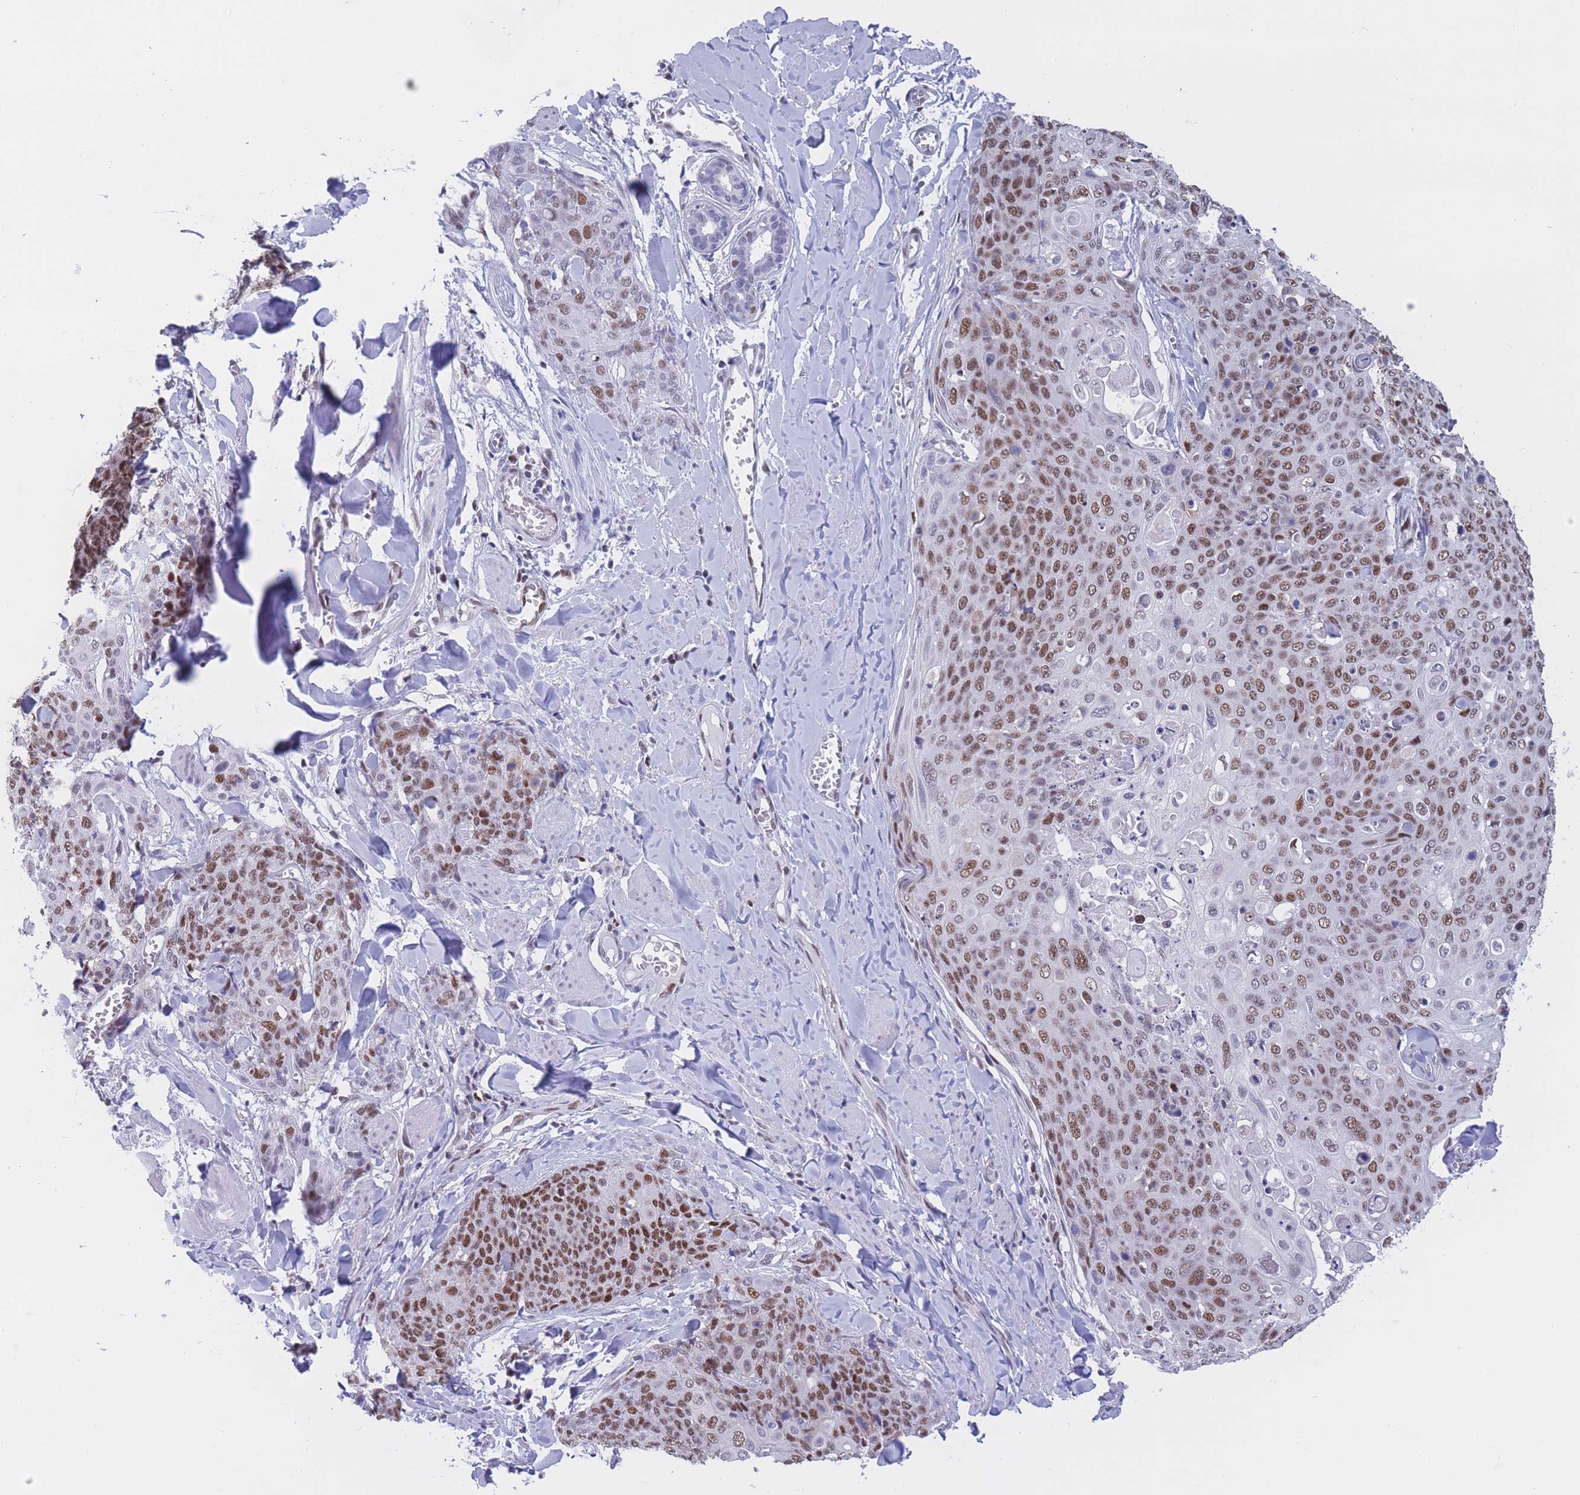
{"staining": {"intensity": "strong", "quantity": ">75%", "location": "nuclear"}, "tissue": "skin cancer", "cell_type": "Tumor cells", "image_type": "cancer", "snomed": [{"axis": "morphology", "description": "Squamous cell carcinoma, NOS"}, {"axis": "topography", "description": "Skin"}, {"axis": "topography", "description": "Vulva"}], "caption": "This micrograph reveals immunohistochemistry (IHC) staining of skin cancer, with high strong nuclear staining in about >75% of tumor cells.", "gene": "NASP", "patient": {"sex": "female", "age": 85}}